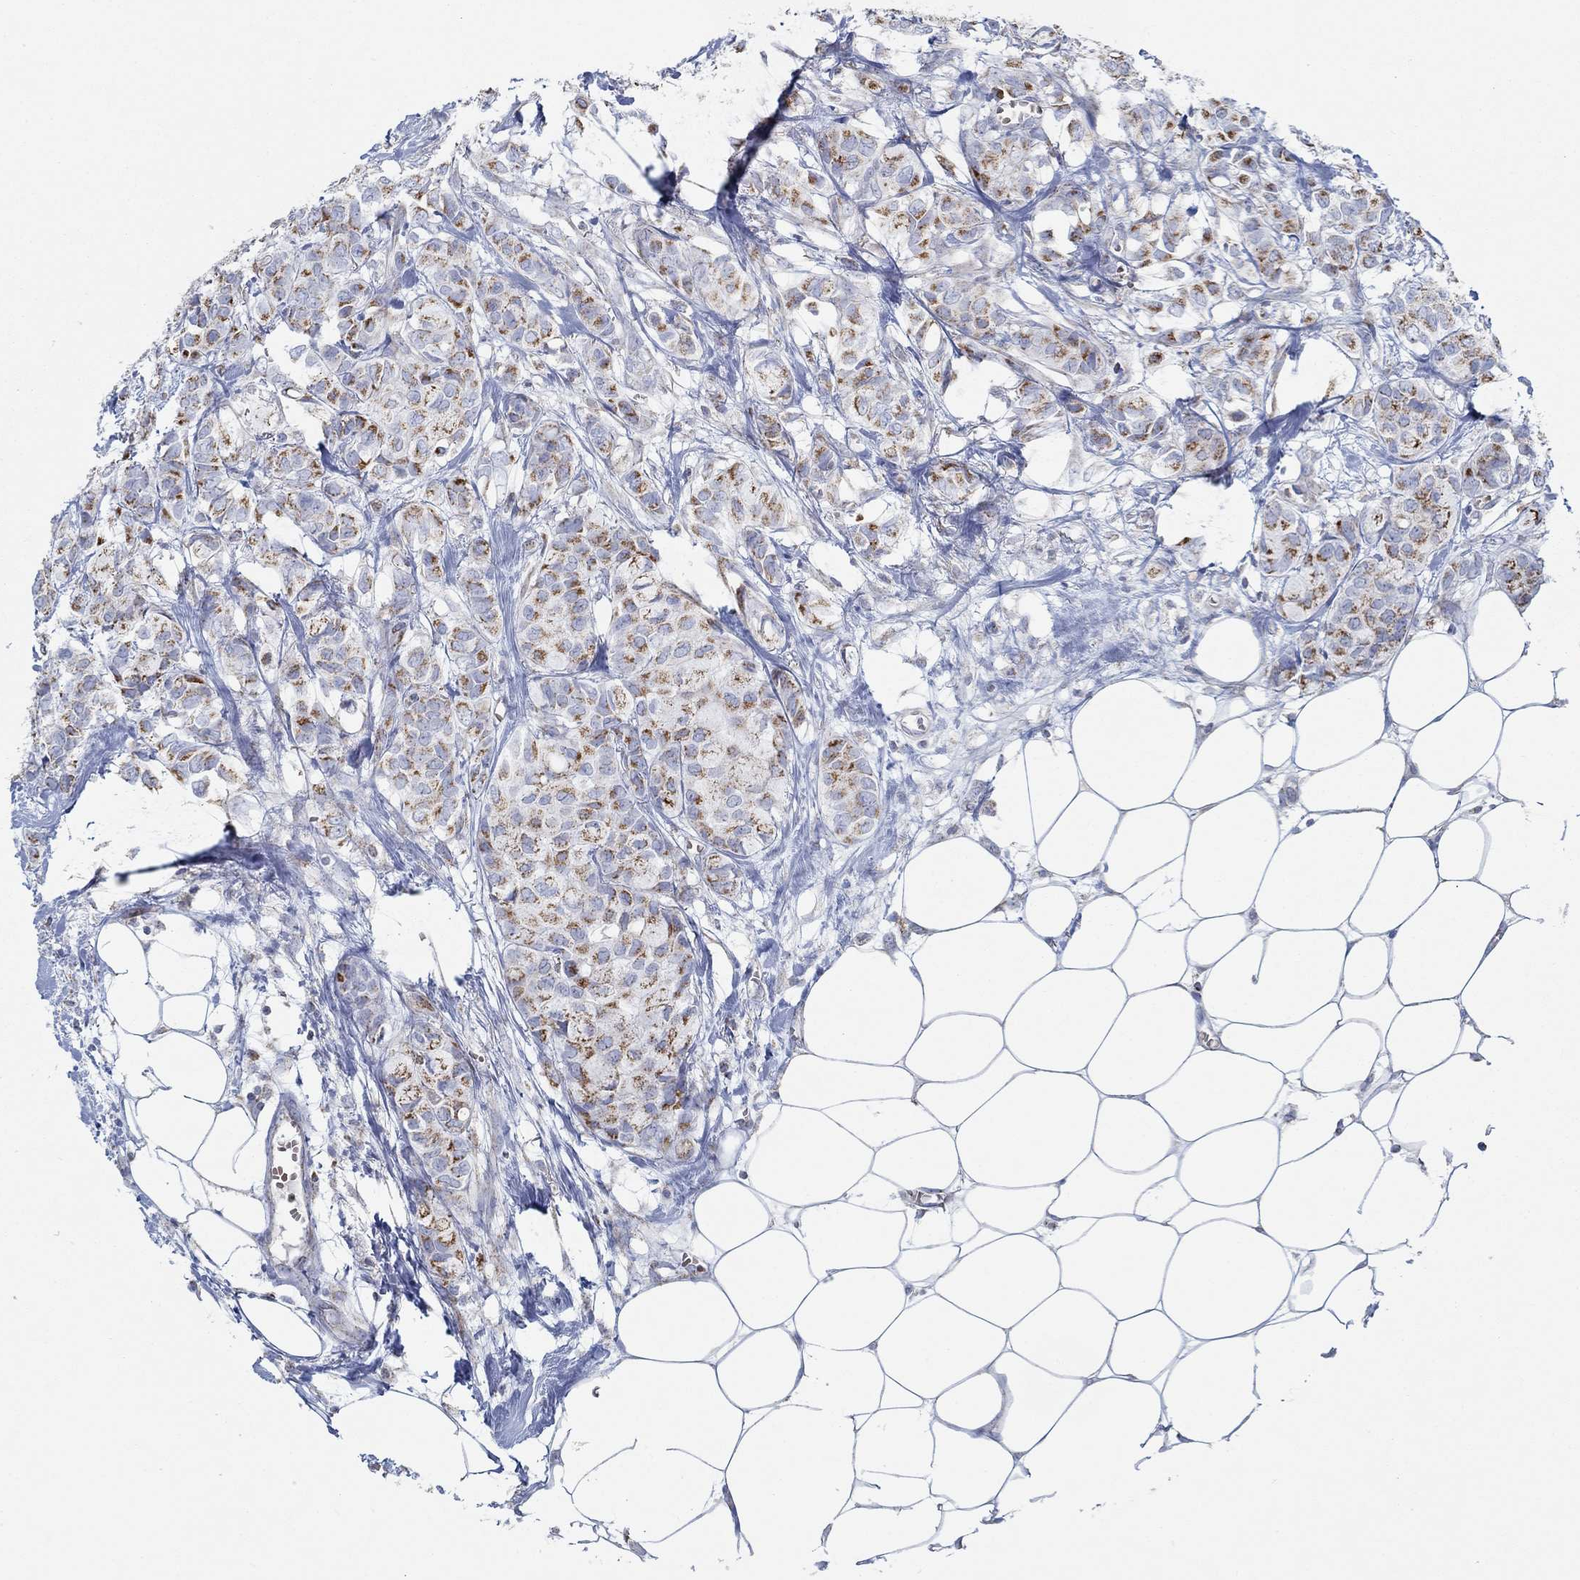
{"staining": {"intensity": "strong", "quantity": "25%-75%", "location": "cytoplasmic/membranous"}, "tissue": "breast cancer", "cell_type": "Tumor cells", "image_type": "cancer", "snomed": [{"axis": "morphology", "description": "Duct carcinoma"}, {"axis": "topography", "description": "Breast"}], "caption": "A photomicrograph of human infiltrating ductal carcinoma (breast) stained for a protein displays strong cytoplasmic/membranous brown staining in tumor cells. Nuclei are stained in blue.", "gene": "GLOD5", "patient": {"sex": "female", "age": 85}}